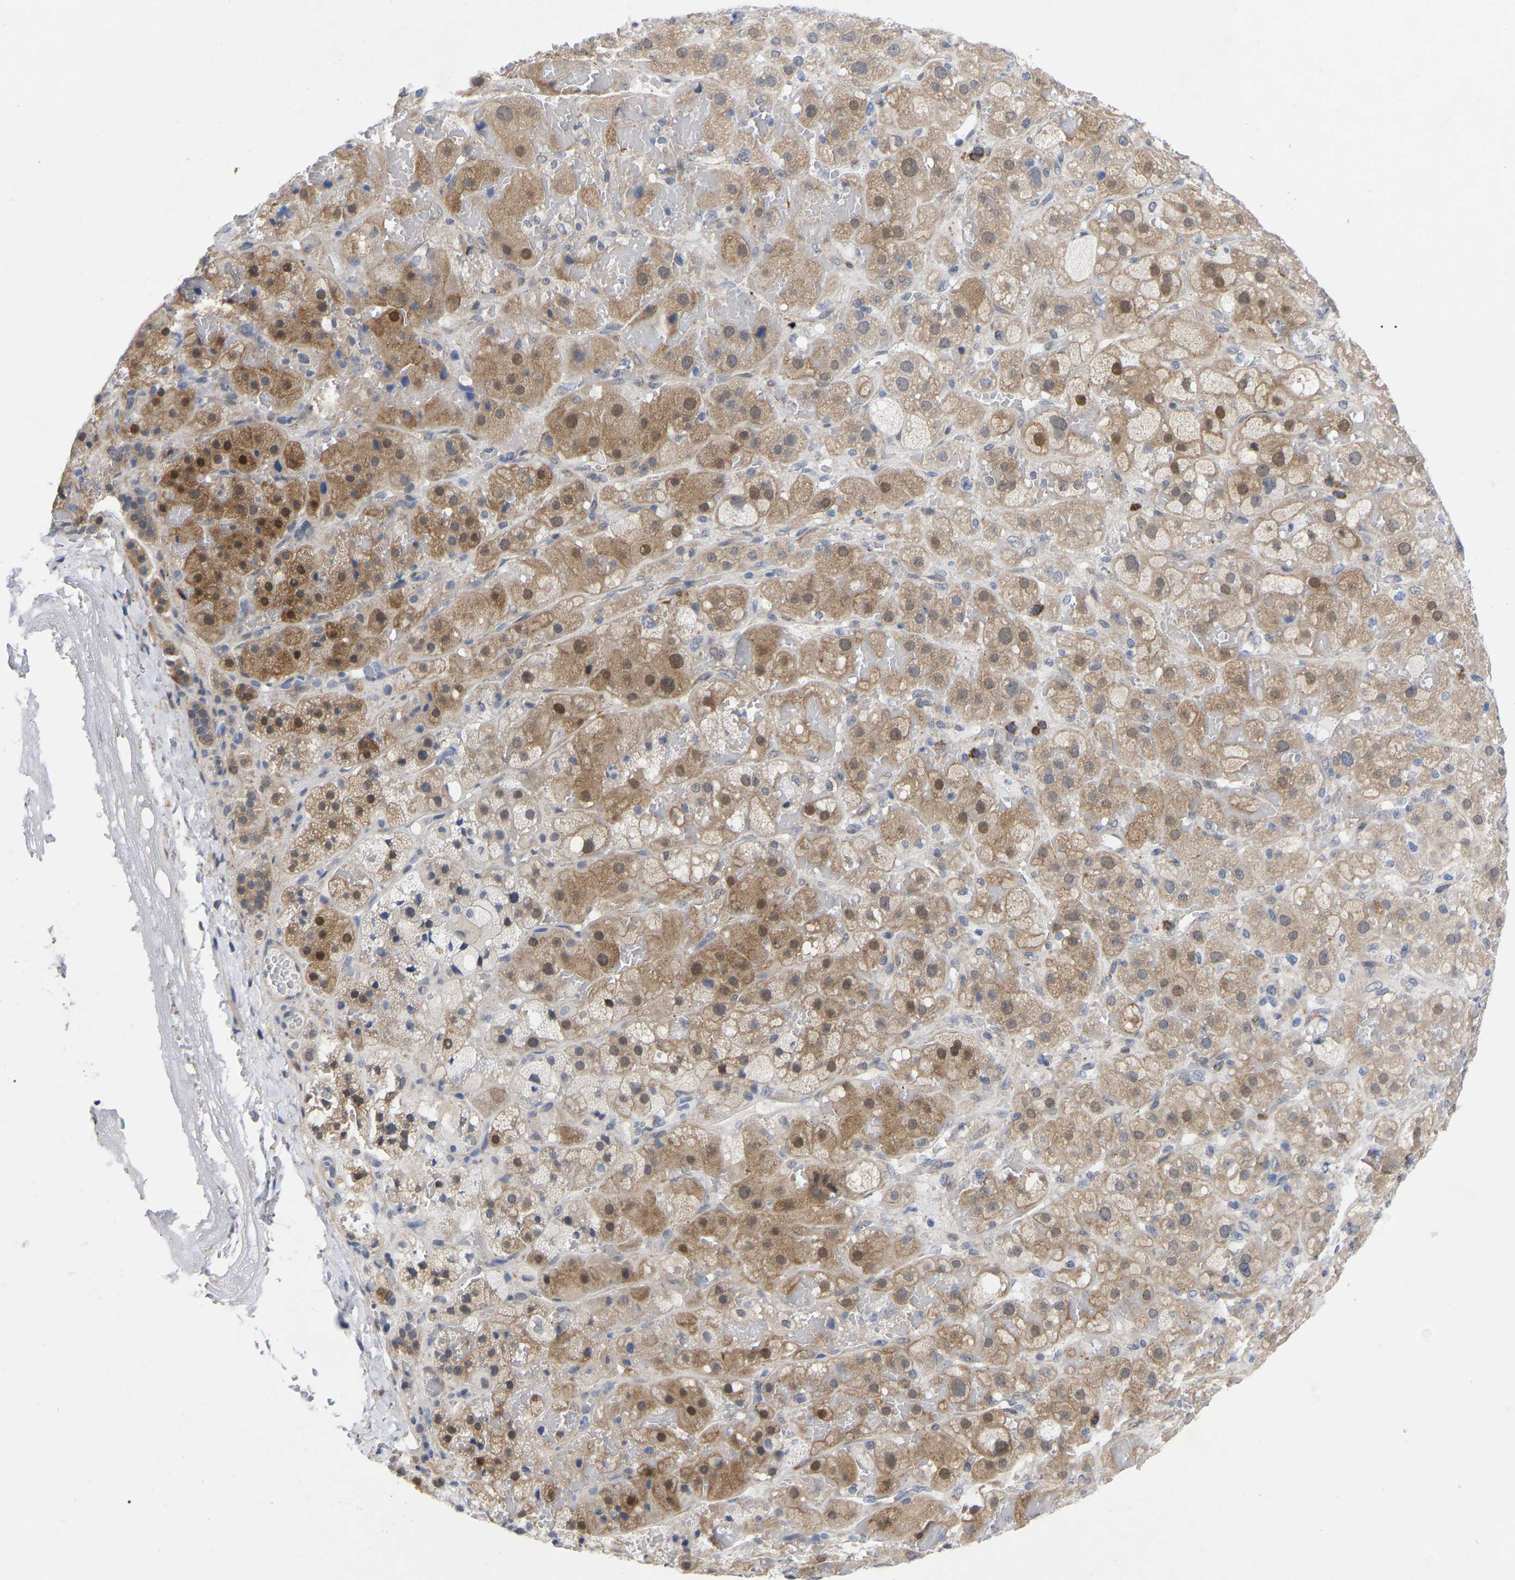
{"staining": {"intensity": "moderate", "quantity": "25%-75%", "location": "cytoplasmic/membranous,nuclear"}, "tissue": "adrenal gland", "cell_type": "Glandular cells", "image_type": "normal", "snomed": [{"axis": "morphology", "description": "Normal tissue, NOS"}, {"axis": "topography", "description": "Adrenal gland"}], "caption": "Immunohistochemistry staining of normal adrenal gland, which shows medium levels of moderate cytoplasmic/membranous,nuclear positivity in about 25%-75% of glandular cells indicating moderate cytoplasmic/membranous,nuclear protein expression. The staining was performed using DAB (brown) for protein detection and nuclei were counterstained in hematoxylin (blue).", "gene": "UBE4B", "patient": {"sex": "female", "age": 47}}